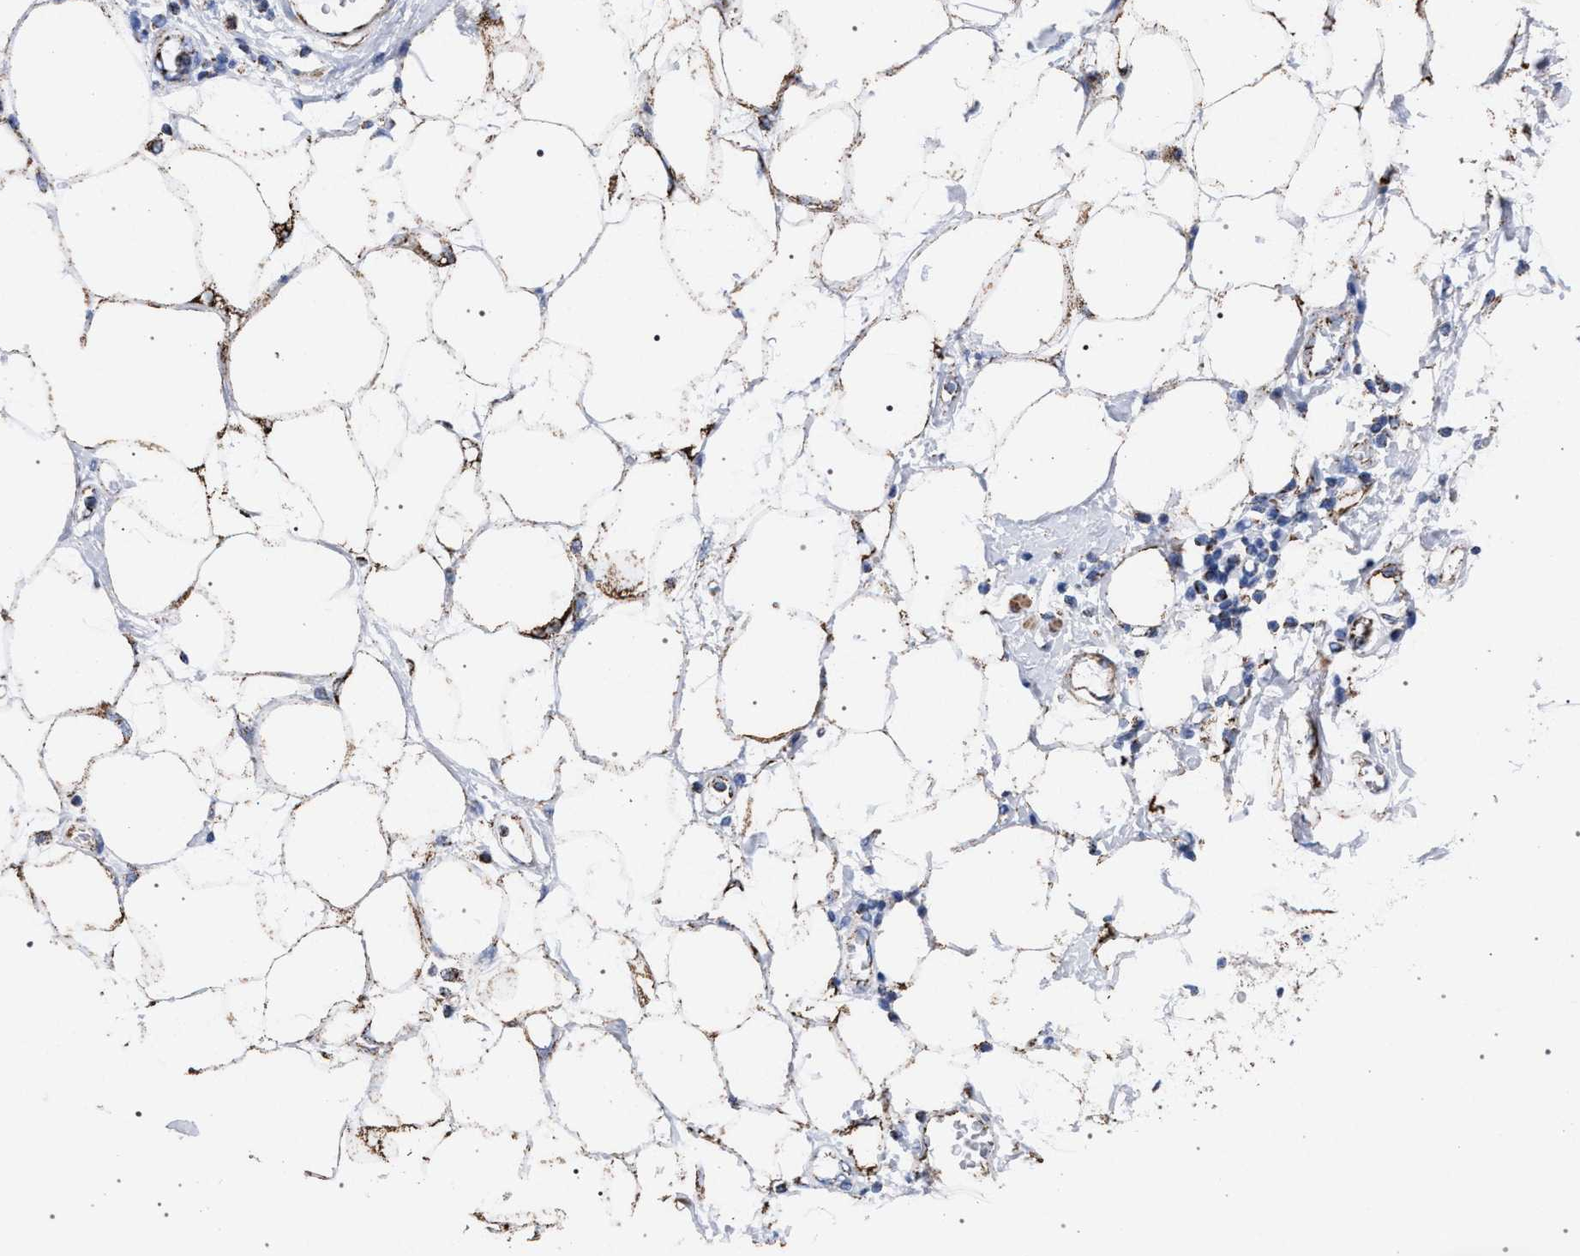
{"staining": {"intensity": "moderate", "quantity": "25%-75%", "location": "cytoplasmic/membranous"}, "tissue": "adipose tissue", "cell_type": "Adipocytes", "image_type": "normal", "snomed": [{"axis": "morphology", "description": "Normal tissue, NOS"}, {"axis": "morphology", "description": "Adenocarcinoma, NOS"}, {"axis": "topography", "description": "Duodenum"}, {"axis": "topography", "description": "Peripheral nerve tissue"}], "caption": "Immunohistochemical staining of normal human adipose tissue reveals 25%-75% levels of moderate cytoplasmic/membranous protein staining in approximately 25%-75% of adipocytes.", "gene": "ACADS", "patient": {"sex": "female", "age": 60}}